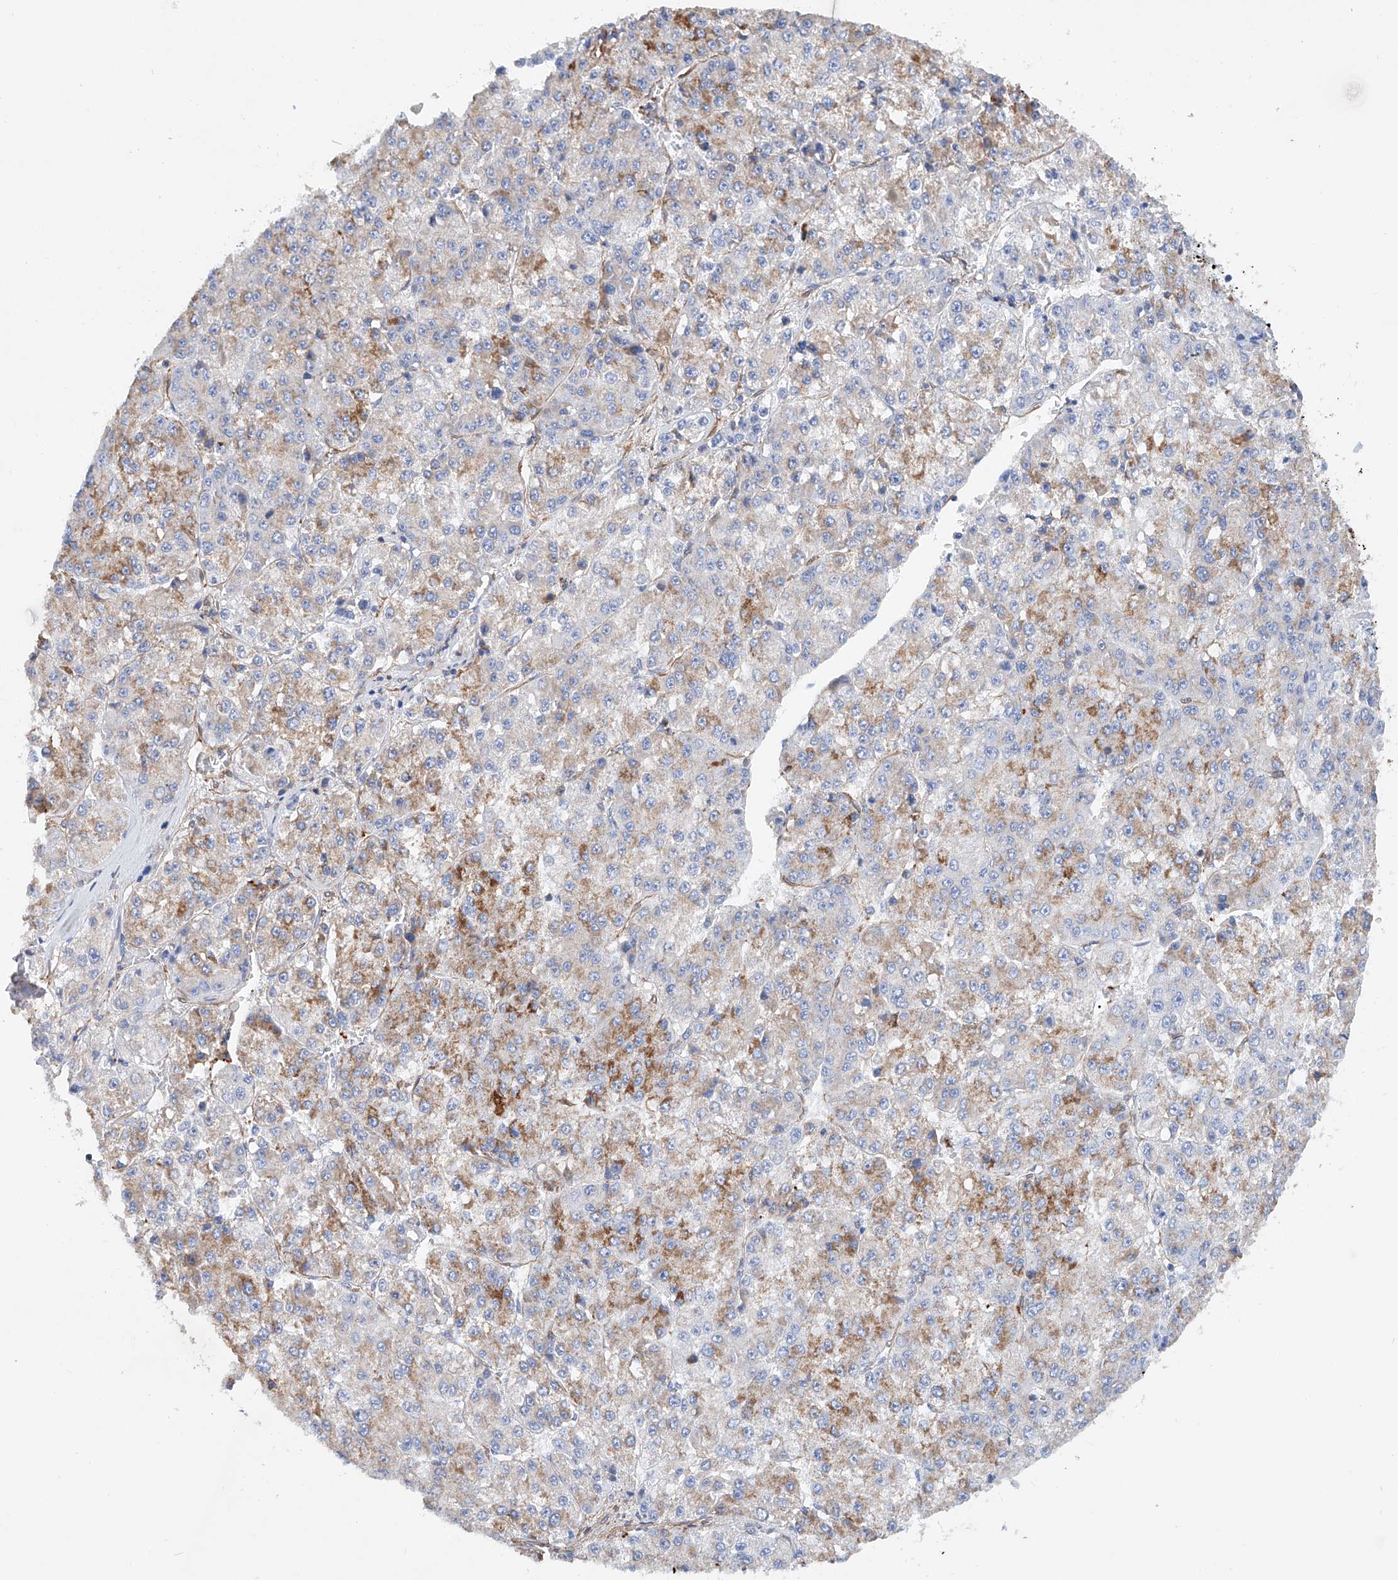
{"staining": {"intensity": "moderate", "quantity": "25%-75%", "location": "cytoplasmic/membranous"}, "tissue": "liver cancer", "cell_type": "Tumor cells", "image_type": "cancer", "snomed": [{"axis": "morphology", "description": "Carcinoma, Hepatocellular, NOS"}, {"axis": "topography", "description": "Liver"}], "caption": "IHC photomicrograph of neoplastic tissue: hepatocellular carcinoma (liver) stained using IHC displays medium levels of moderate protein expression localized specifically in the cytoplasmic/membranous of tumor cells, appearing as a cytoplasmic/membranous brown color.", "gene": "TAS2R60", "patient": {"sex": "female", "age": 73}}